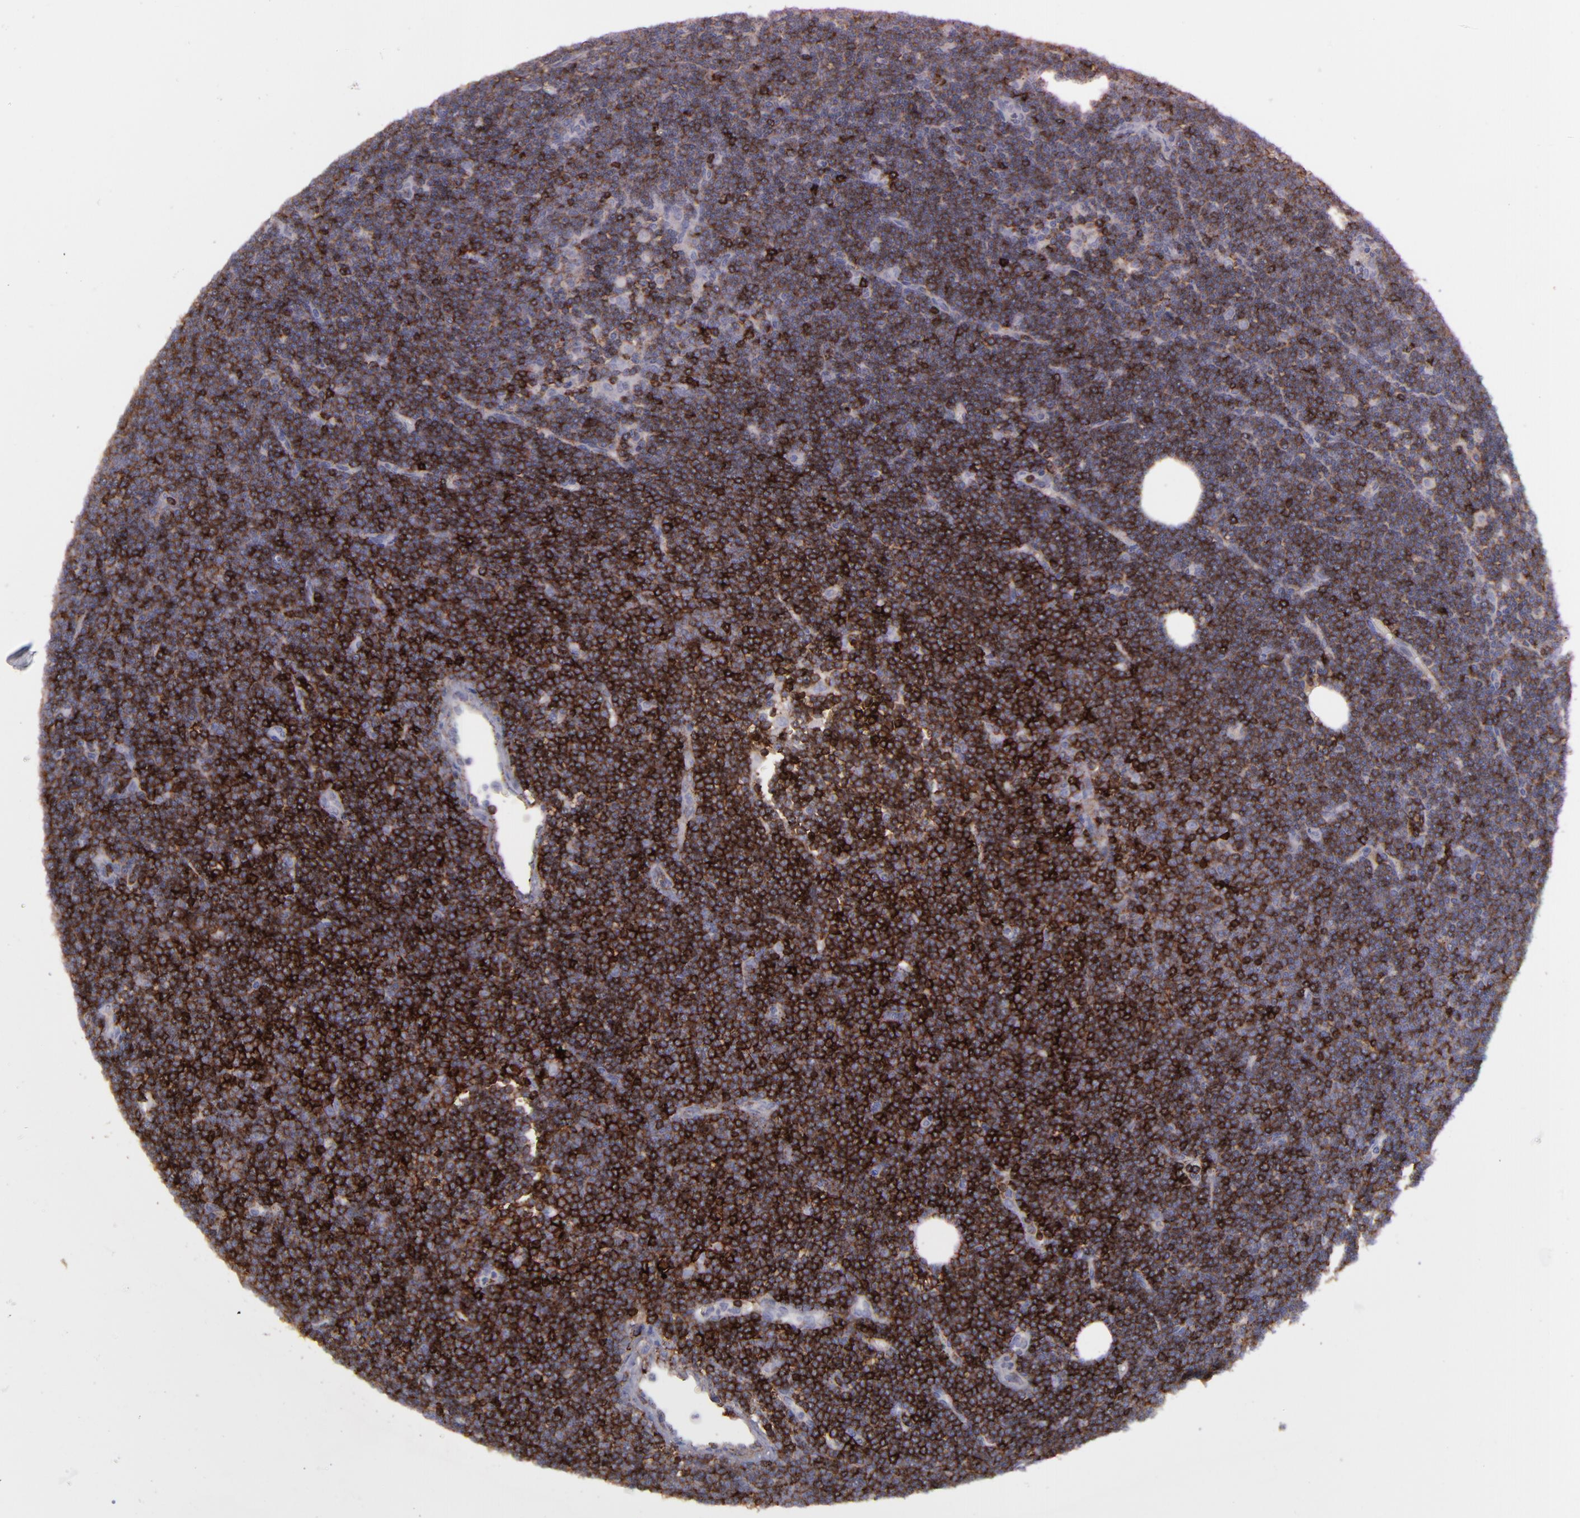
{"staining": {"intensity": "strong", "quantity": ">75%", "location": "cytoplasmic/membranous"}, "tissue": "lymphoma", "cell_type": "Tumor cells", "image_type": "cancer", "snomed": [{"axis": "morphology", "description": "Malignant lymphoma, non-Hodgkin's type, Low grade"}, {"axis": "topography", "description": "Lymph node"}], "caption": "Protein staining demonstrates strong cytoplasmic/membranous positivity in approximately >75% of tumor cells in malignant lymphoma, non-Hodgkin's type (low-grade).", "gene": "CD27", "patient": {"sex": "female", "age": 73}}